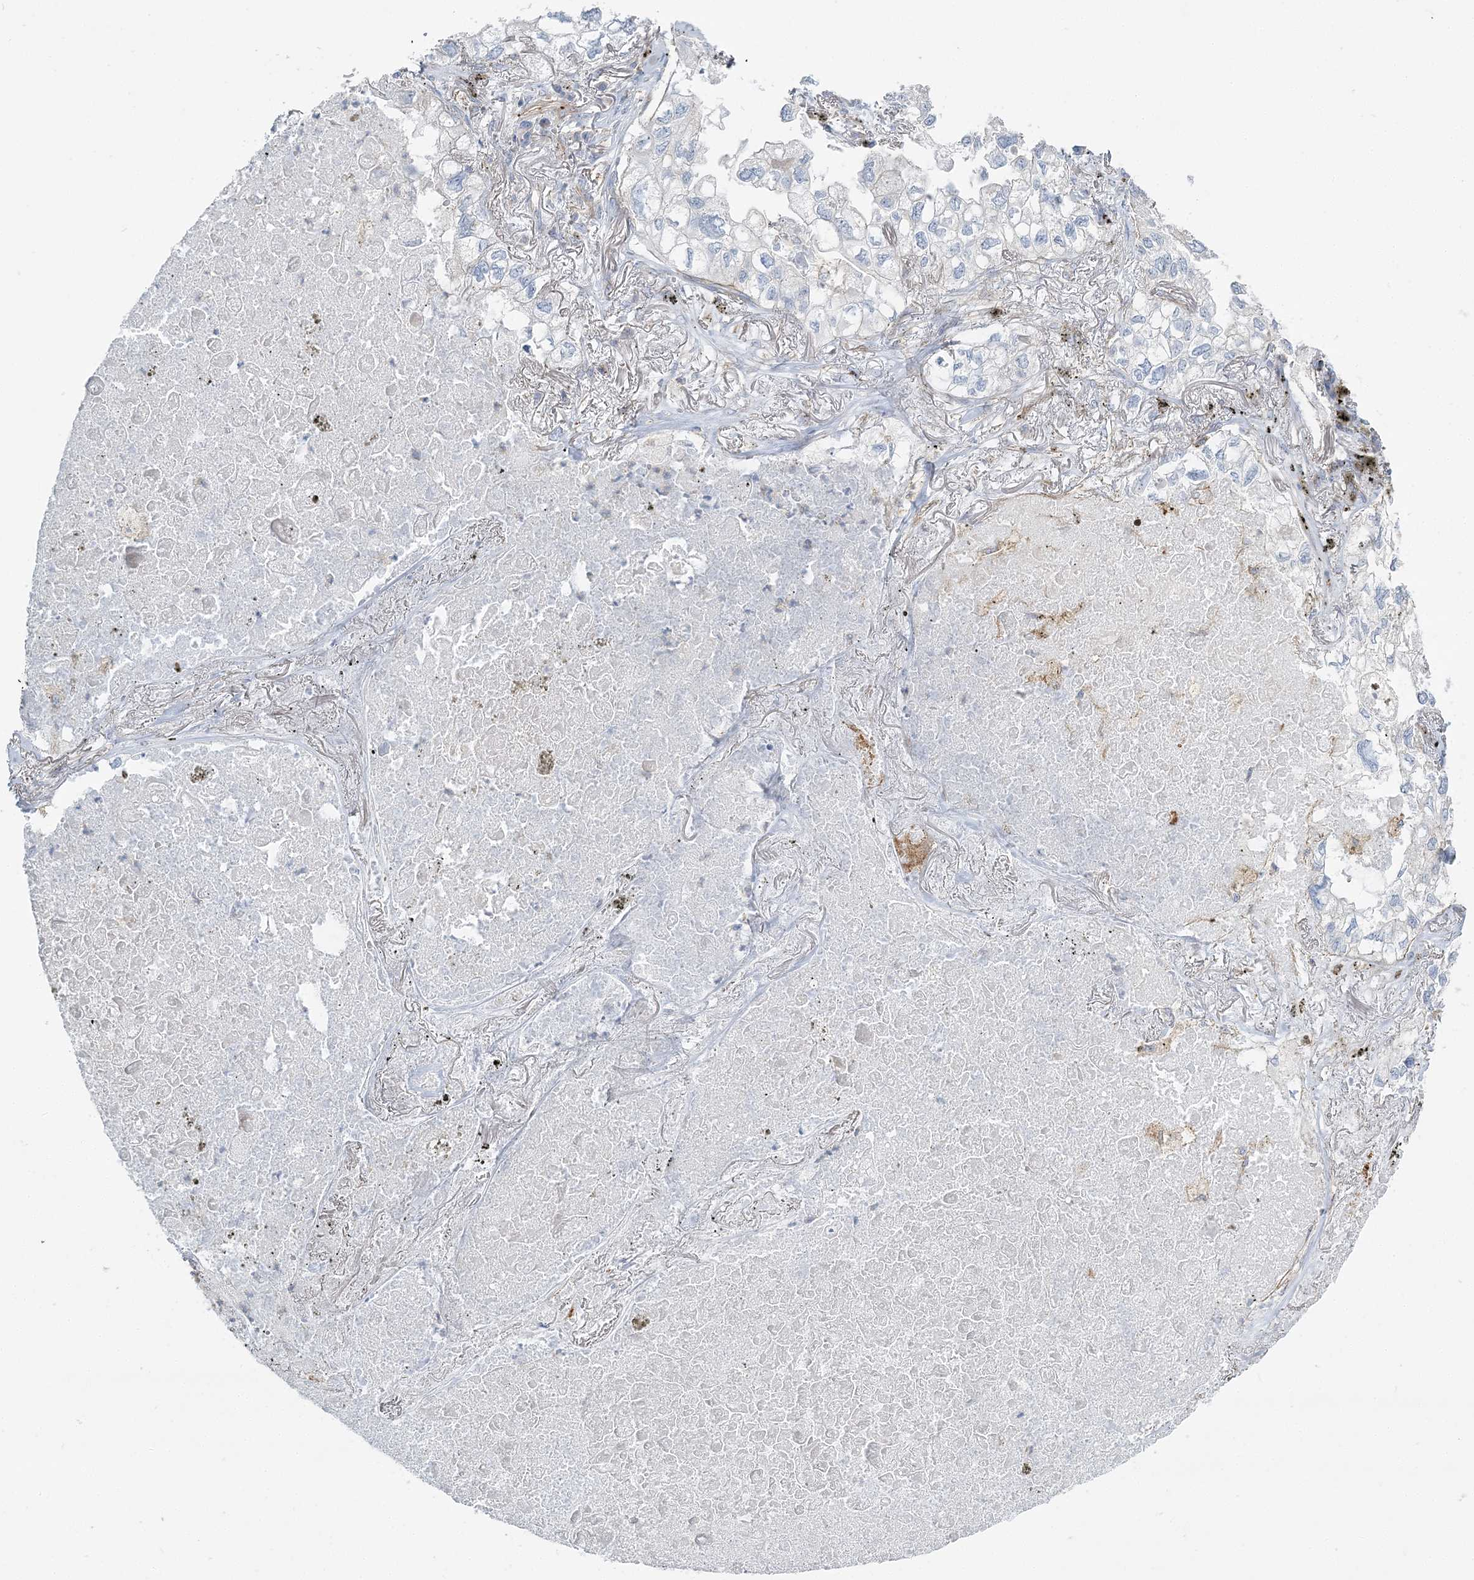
{"staining": {"intensity": "negative", "quantity": "none", "location": "none"}, "tissue": "lung cancer", "cell_type": "Tumor cells", "image_type": "cancer", "snomed": [{"axis": "morphology", "description": "Adenocarcinoma, NOS"}, {"axis": "topography", "description": "Lung"}], "caption": "Immunohistochemical staining of human adenocarcinoma (lung) reveals no significant expression in tumor cells.", "gene": "CUEDC2", "patient": {"sex": "male", "age": 65}}